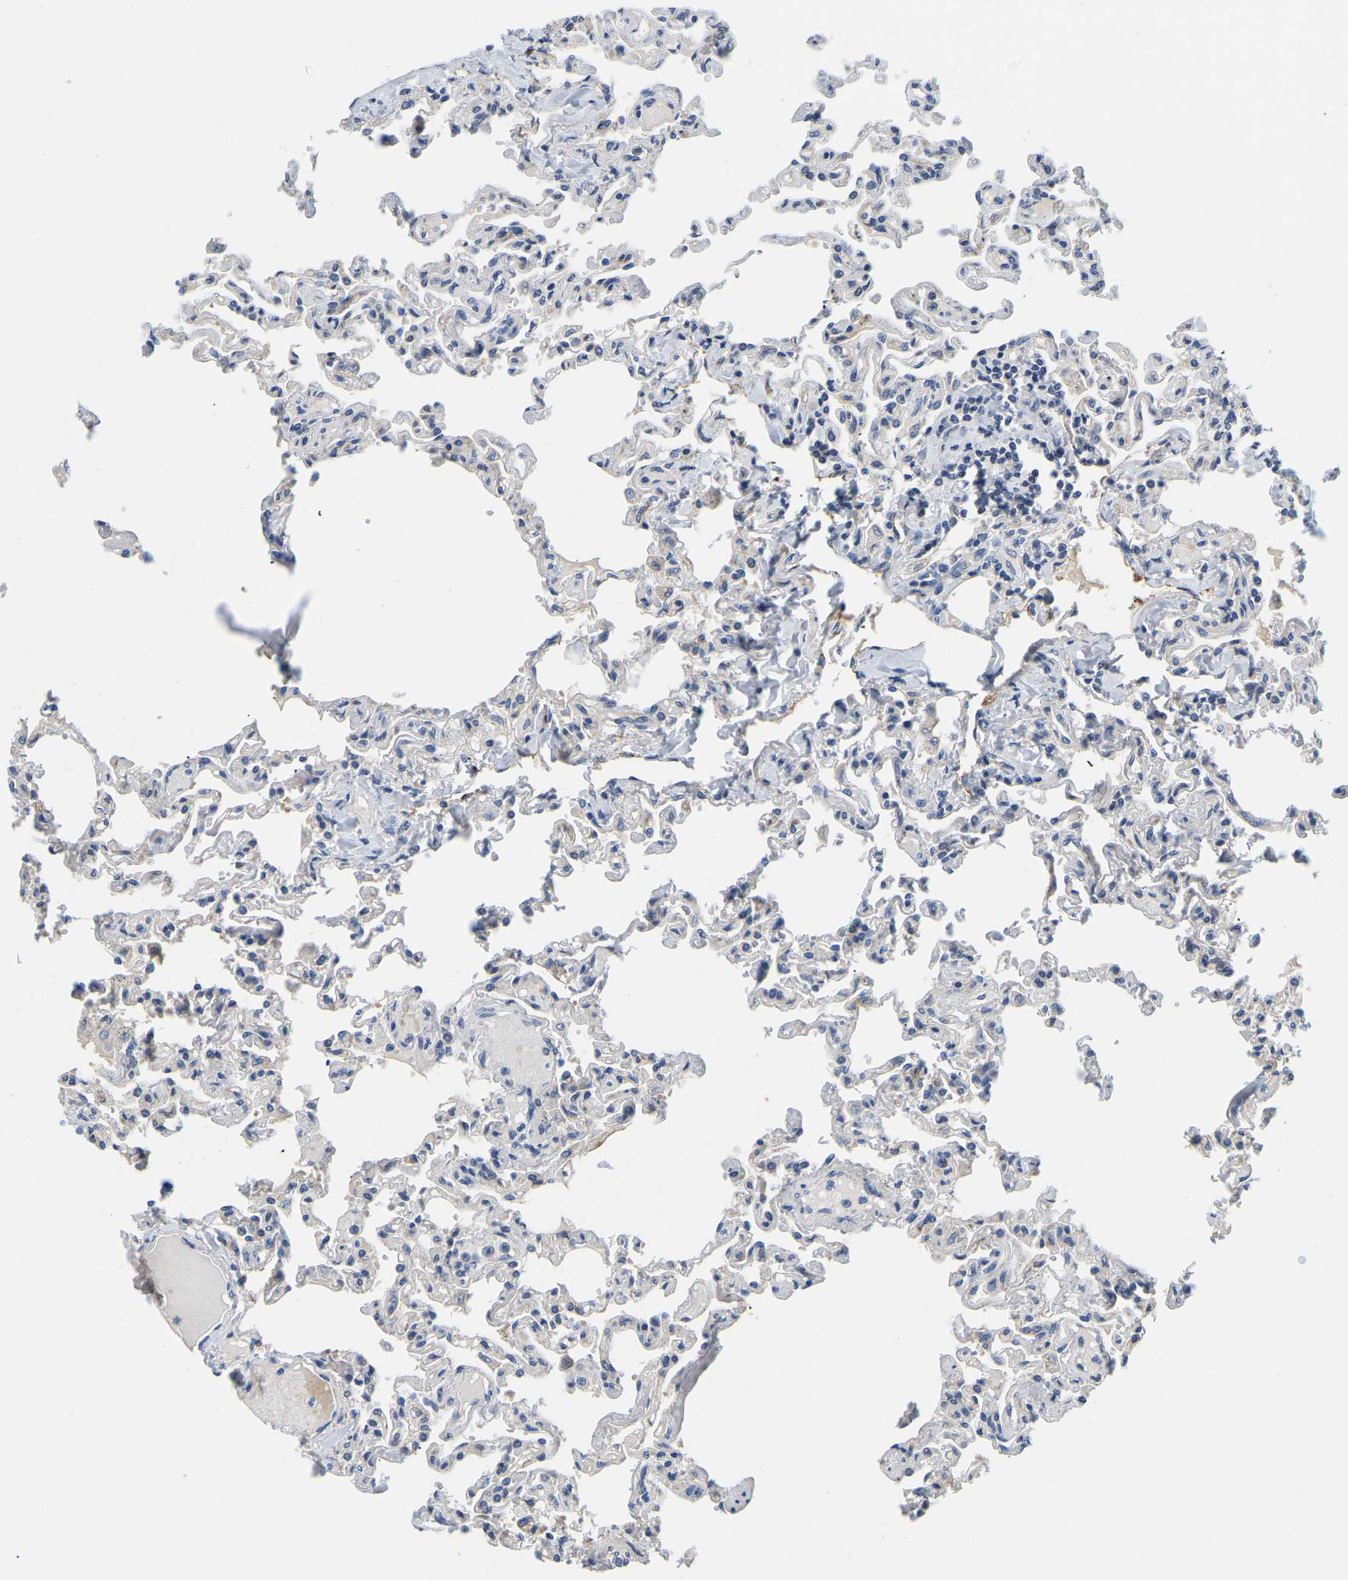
{"staining": {"intensity": "negative", "quantity": "none", "location": "none"}, "tissue": "lung", "cell_type": "Alveolar cells", "image_type": "normal", "snomed": [{"axis": "morphology", "description": "Normal tissue, NOS"}, {"axis": "topography", "description": "Lung"}], "caption": "Alveolar cells show no significant protein positivity in normal lung. Nuclei are stained in blue.", "gene": "LIAS", "patient": {"sex": "male", "age": 21}}